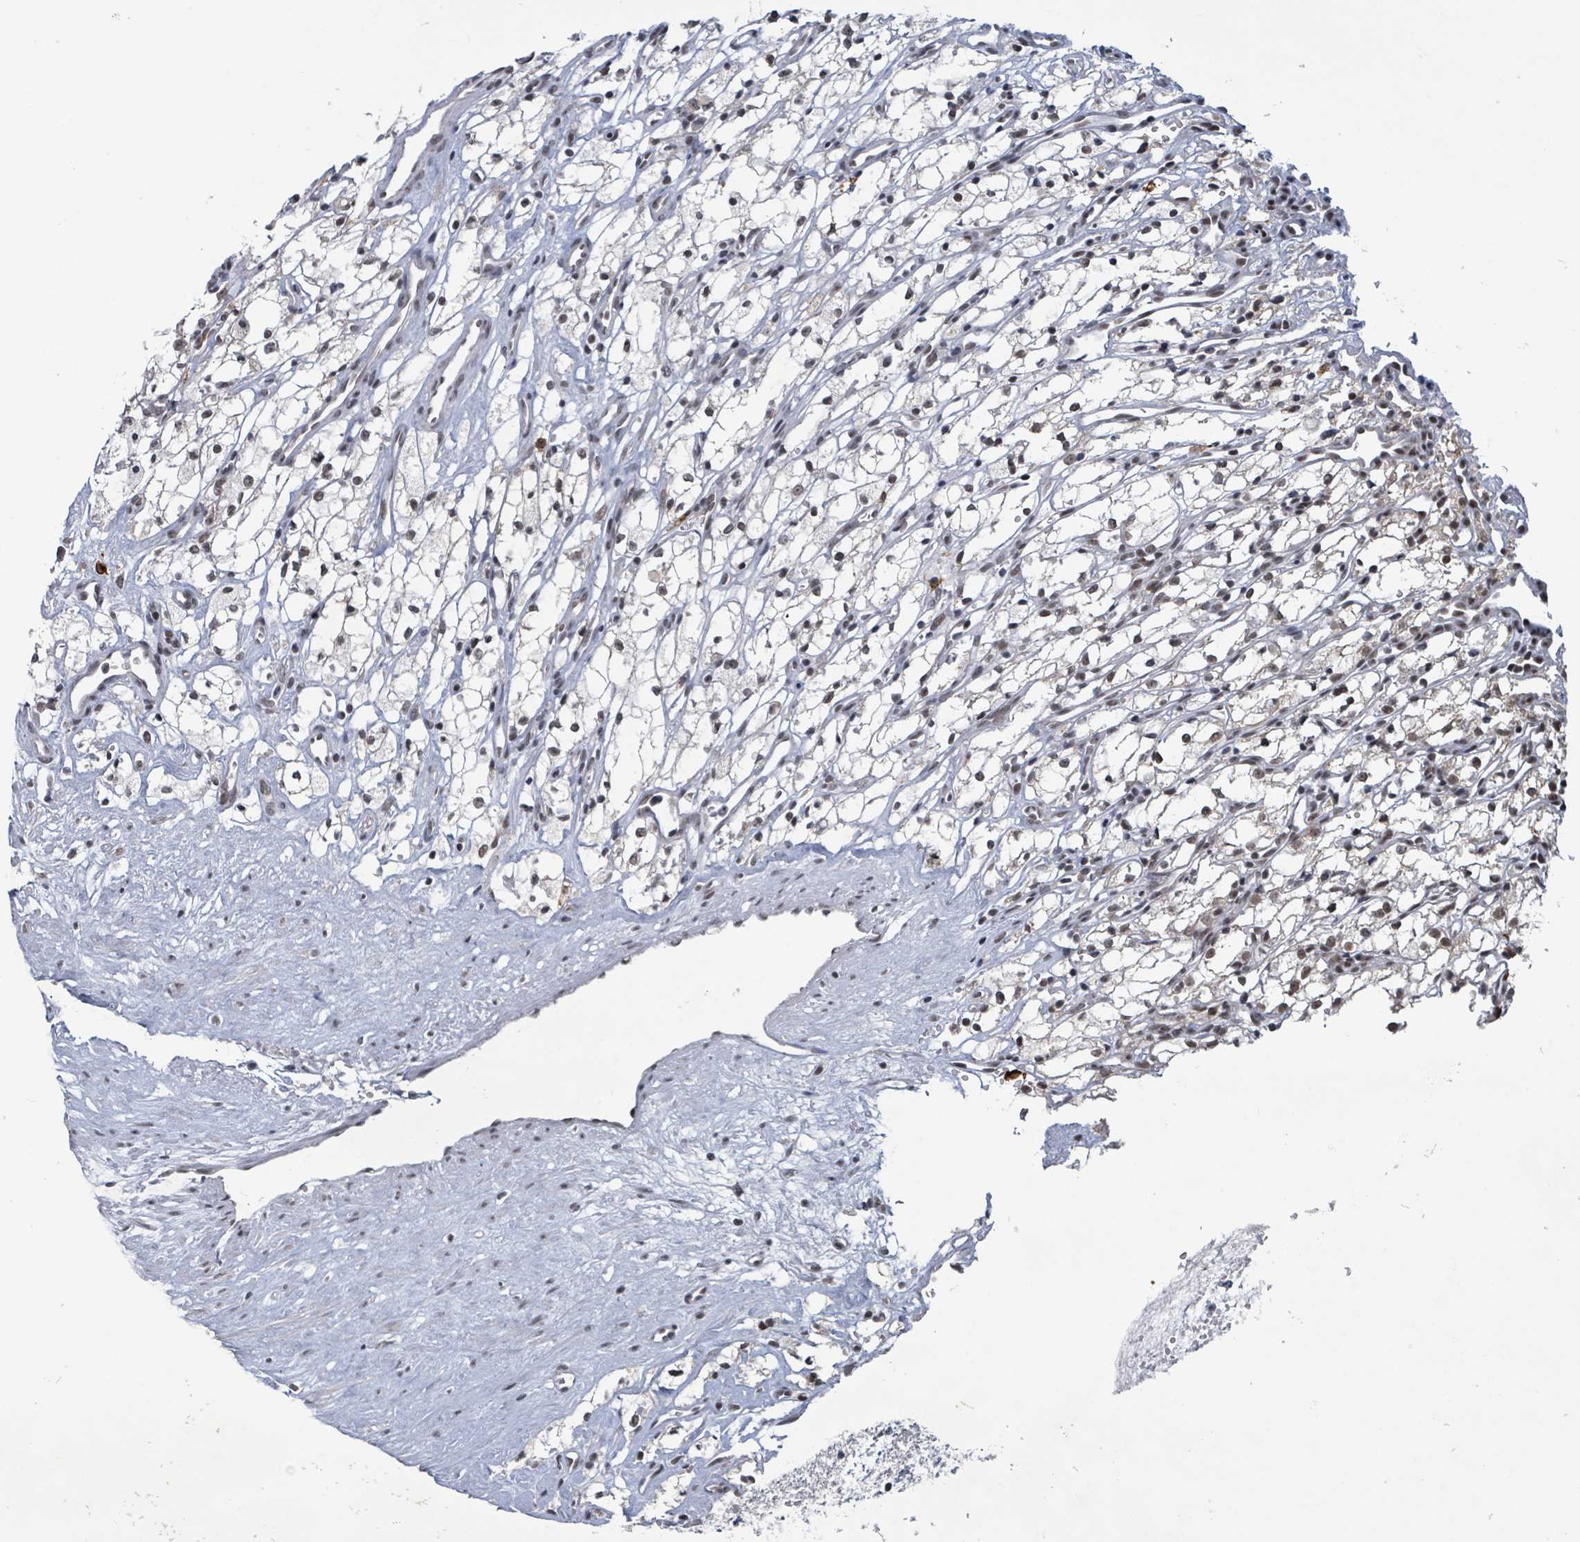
{"staining": {"intensity": "weak", "quantity": "<25%", "location": "nuclear"}, "tissue": "renal cancer", "cell_type": "Tumor cells", "image_type": "cancer", "snomed": [{"axis": "morphology", "description": "Adenocarcinoma, NOS"}, {"axis": "topography", "description": "Kidney"}], "caption": "Renal adenocarcinoma was stained to show a protein in brown. There is no significant staining in tumor cells.", "gene": "BANP", "patient": {"sex": "male", "age": 59}}